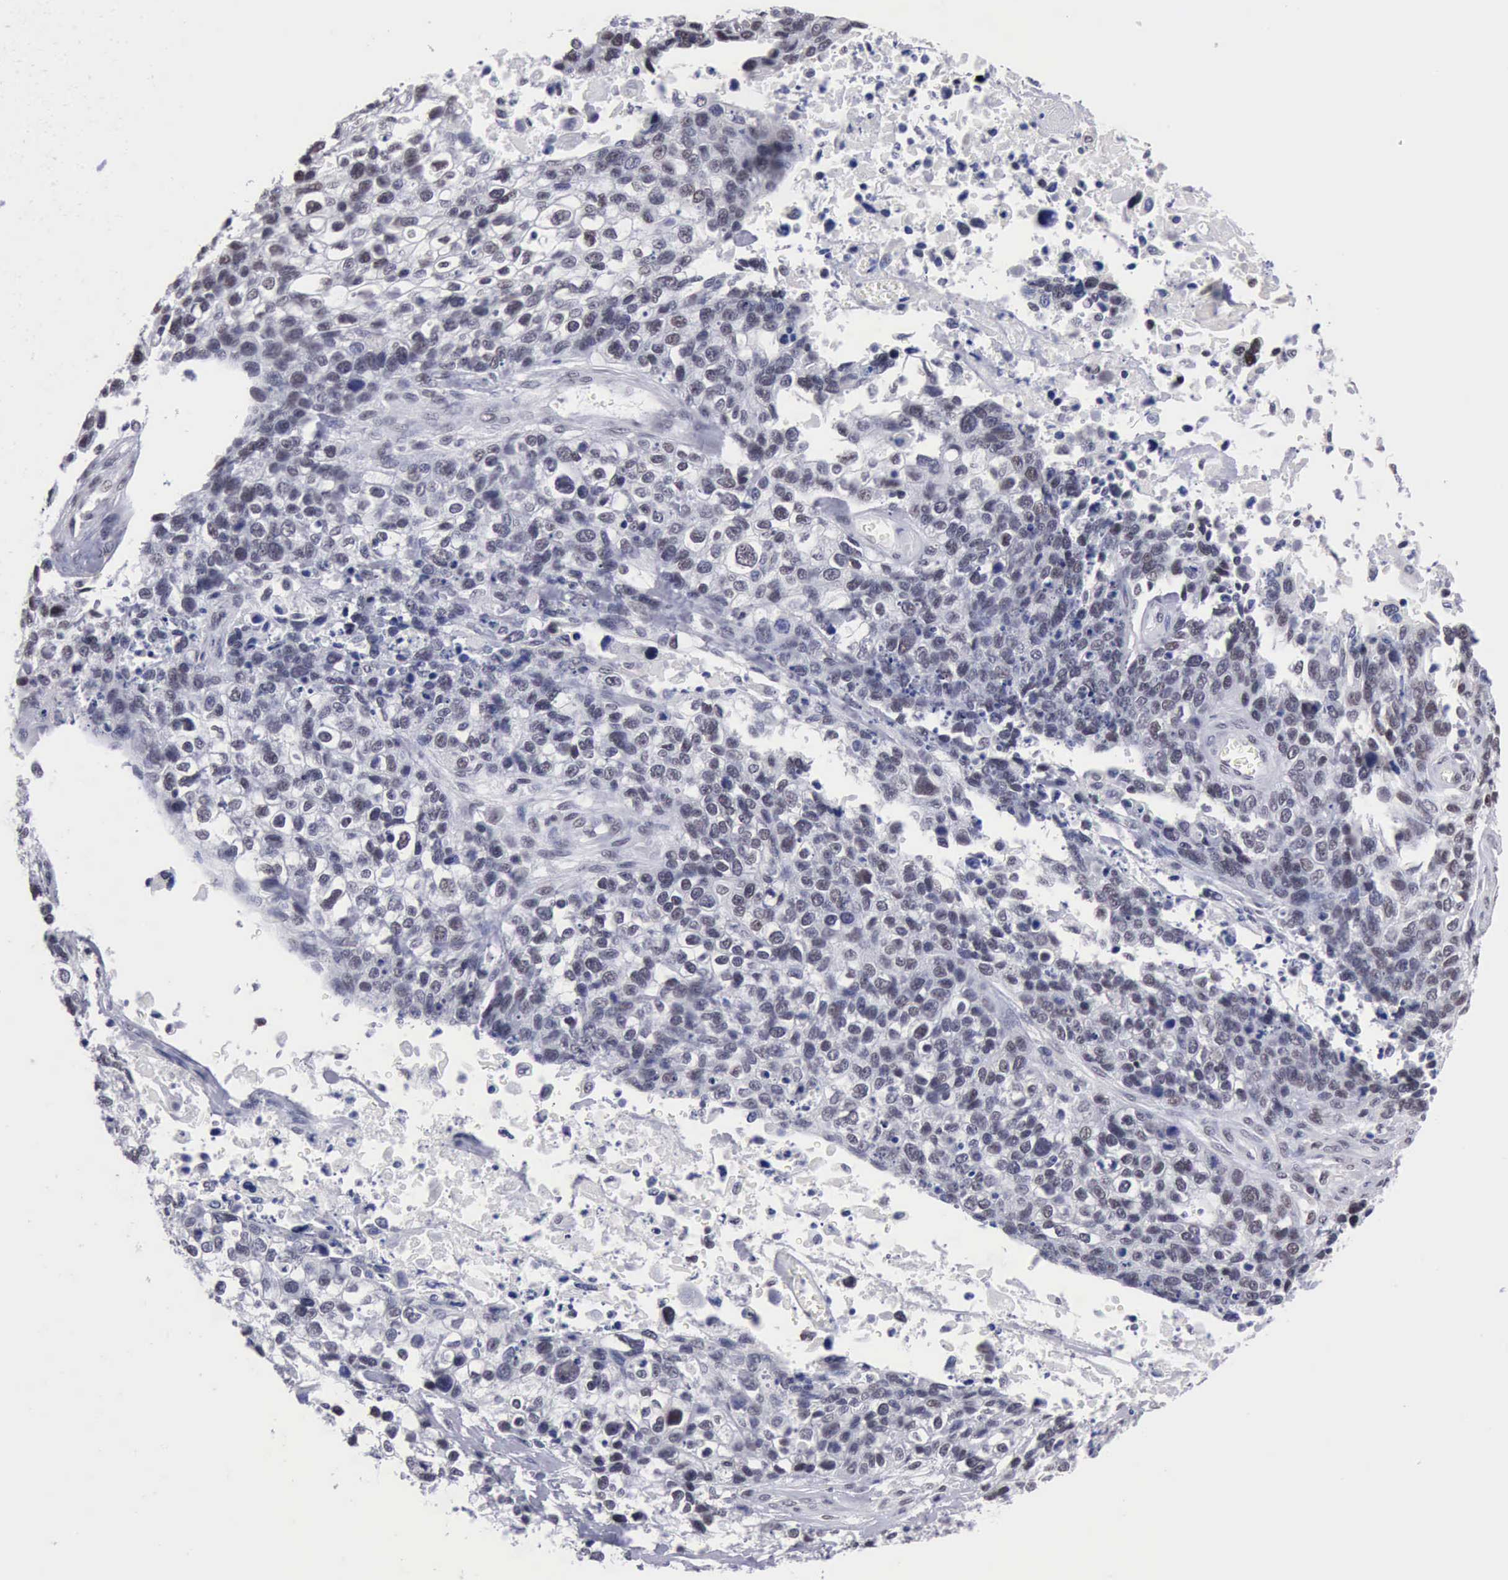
{"staining": {"intensity": "weak", "quantity": "<25%", "location": "nuclear"}, "tissue": "lung cancer", "cell_type": "Tumor cells", "image_type": "cancer", "snomed": [{"axis": "morphology", "description": "Squamous cell carcinoma, NOS"}, {"axis": "topography", "description": "Lymph node"}, {"axis": "topography", "description": "Lung"}], "caption": "Immunohistochemistry (IHC) micrograph of neoplastic tissue: squamous cell carcinoma (lung) stained with DAB demonstrates no significant protein expression in tumor cells. (DAB IHC with hematoxylin counter stain).", "gene": "TAF1", "patient": {"sex": "male", "age": 74}}